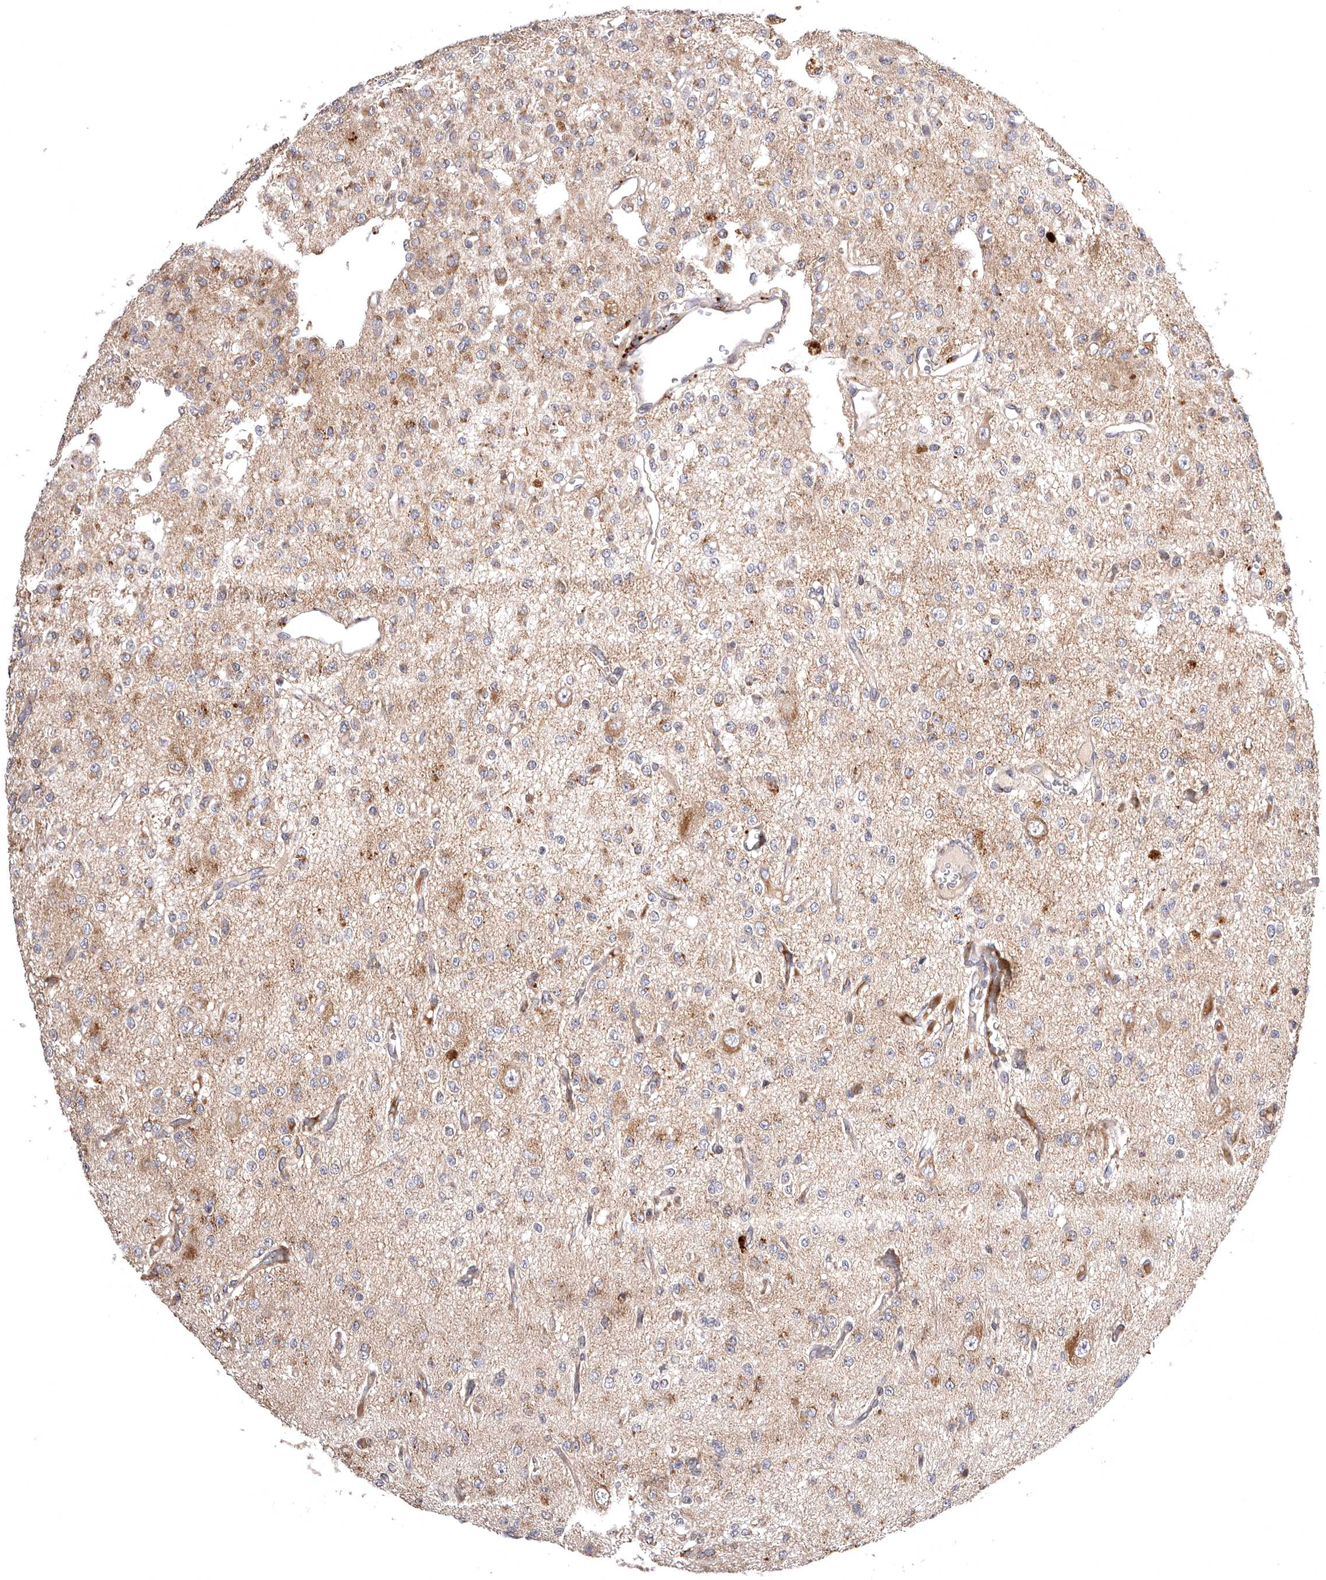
{"staining": {"intensity": "moderate", "quantity": "<25%", "location": "cytoplasmic/membranous"}, "tissue": "glioma", "cell_type": "Tumor cells", "image_type": "cancer", "snomed": [{"axis": "morphology", "description": "Glioma, malignant, Low grade"}, {"axis": "topography", "description": "Brain"}], "caption": "High-magnification brightfield microscopy of malignant glioma (low-grade) stained with DAB (brown) and counterstained with hematoxylin (blue). tumor cells exhibit moderate cytoplasmic/membranous positivity is identified in approximately<25% of cells.", "gene": "ADCY2", "patient": {"sex": "male", "age": 38}}